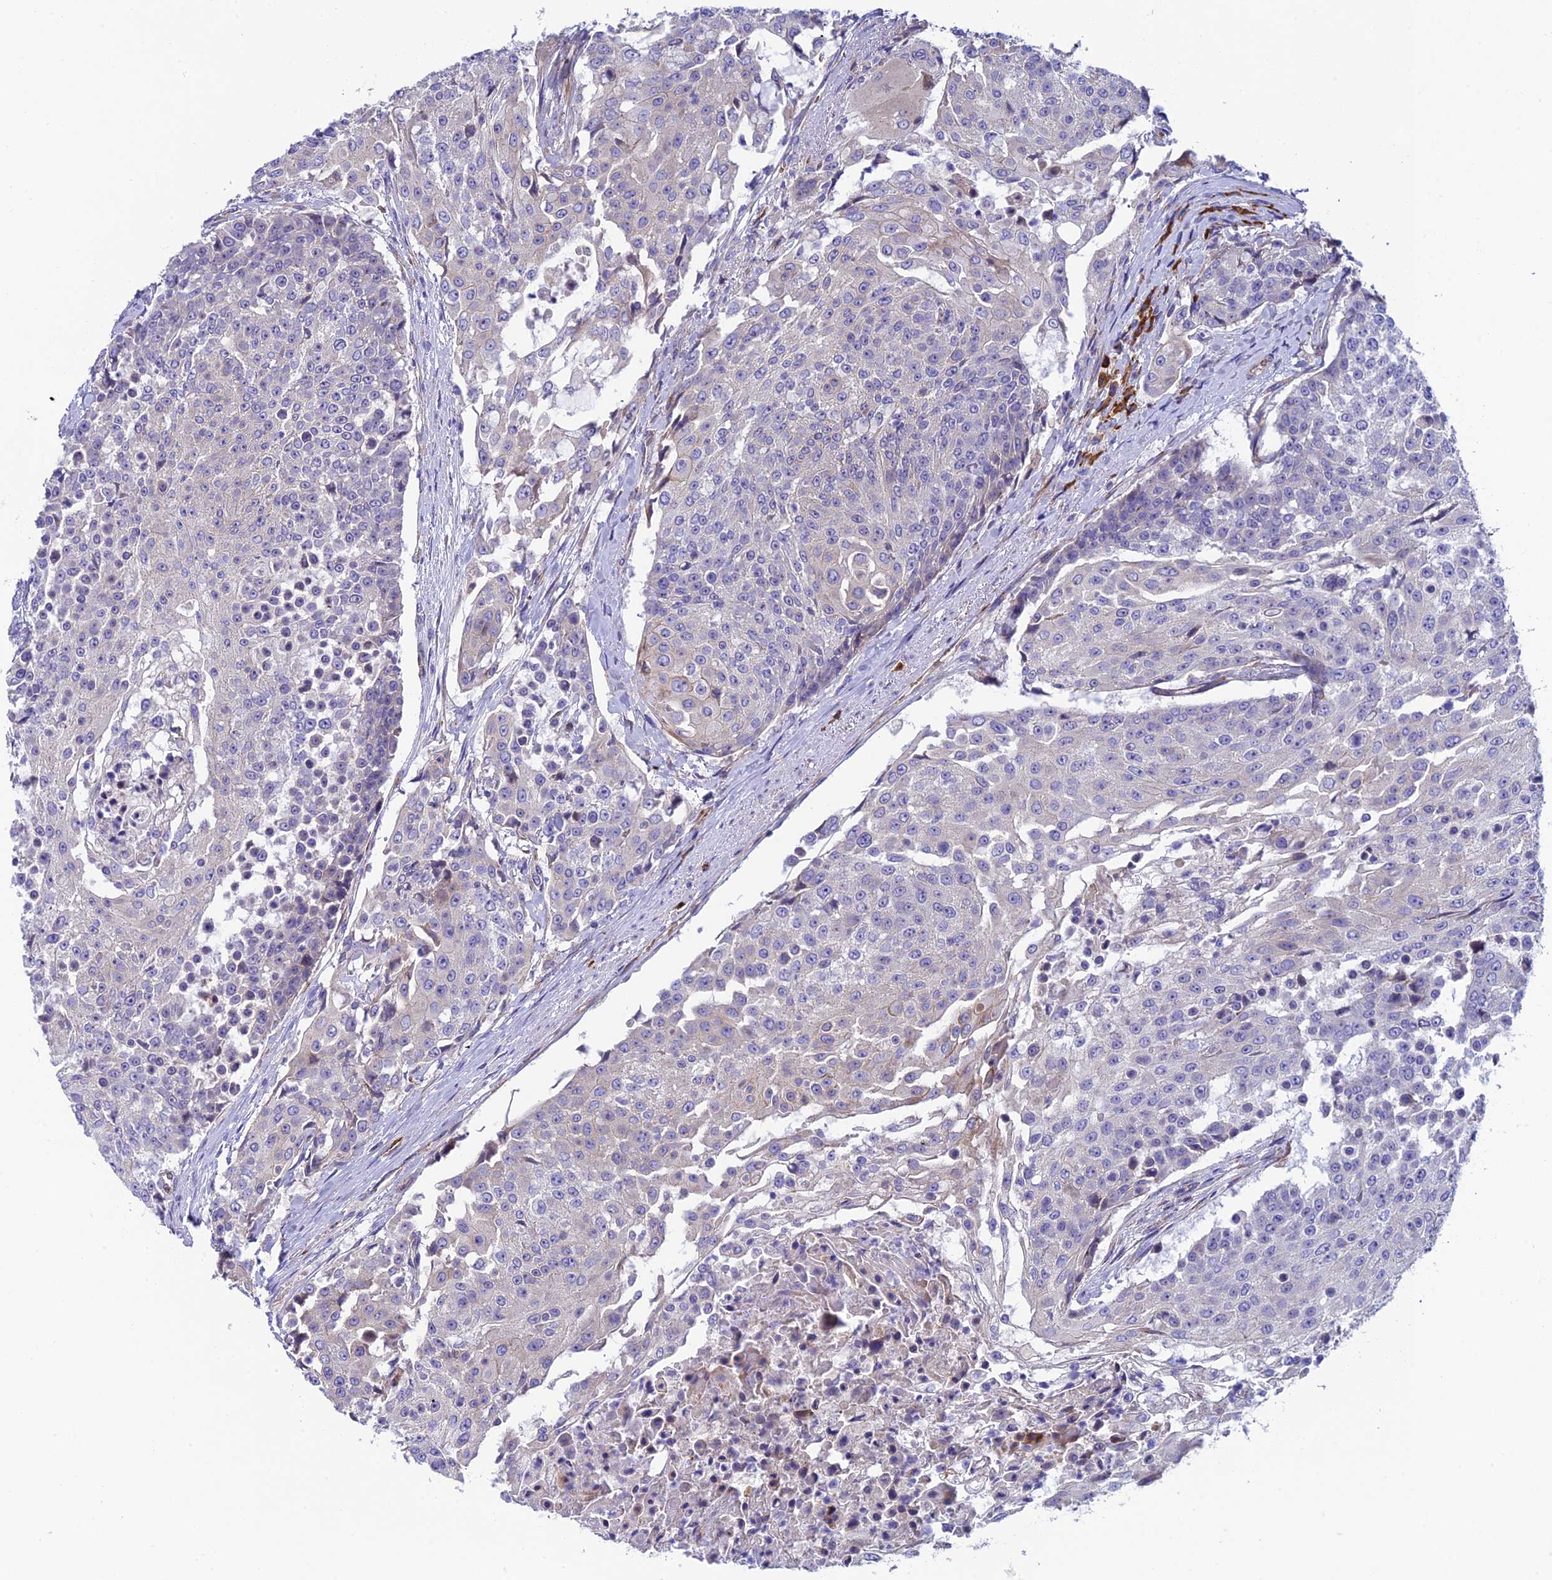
{"staining": {"intensity": "negative", "quantity": "none", "location": "none"}, "tissue": "urothelial cancer", "cell_type": "Tumor cells", "image_type": "cancer", "snomed": [{"axis": "morphology", "description": "Urothelial carcinoma, High grade"}, {"axis": "topography", "description": "Urinary bladder"}], "caption": "Tumor cells are negative for brown protein staining in high-grade urothelial carcinoma.", "gene": "MACIR", "patient": {"sex": "female", "age": 63}}